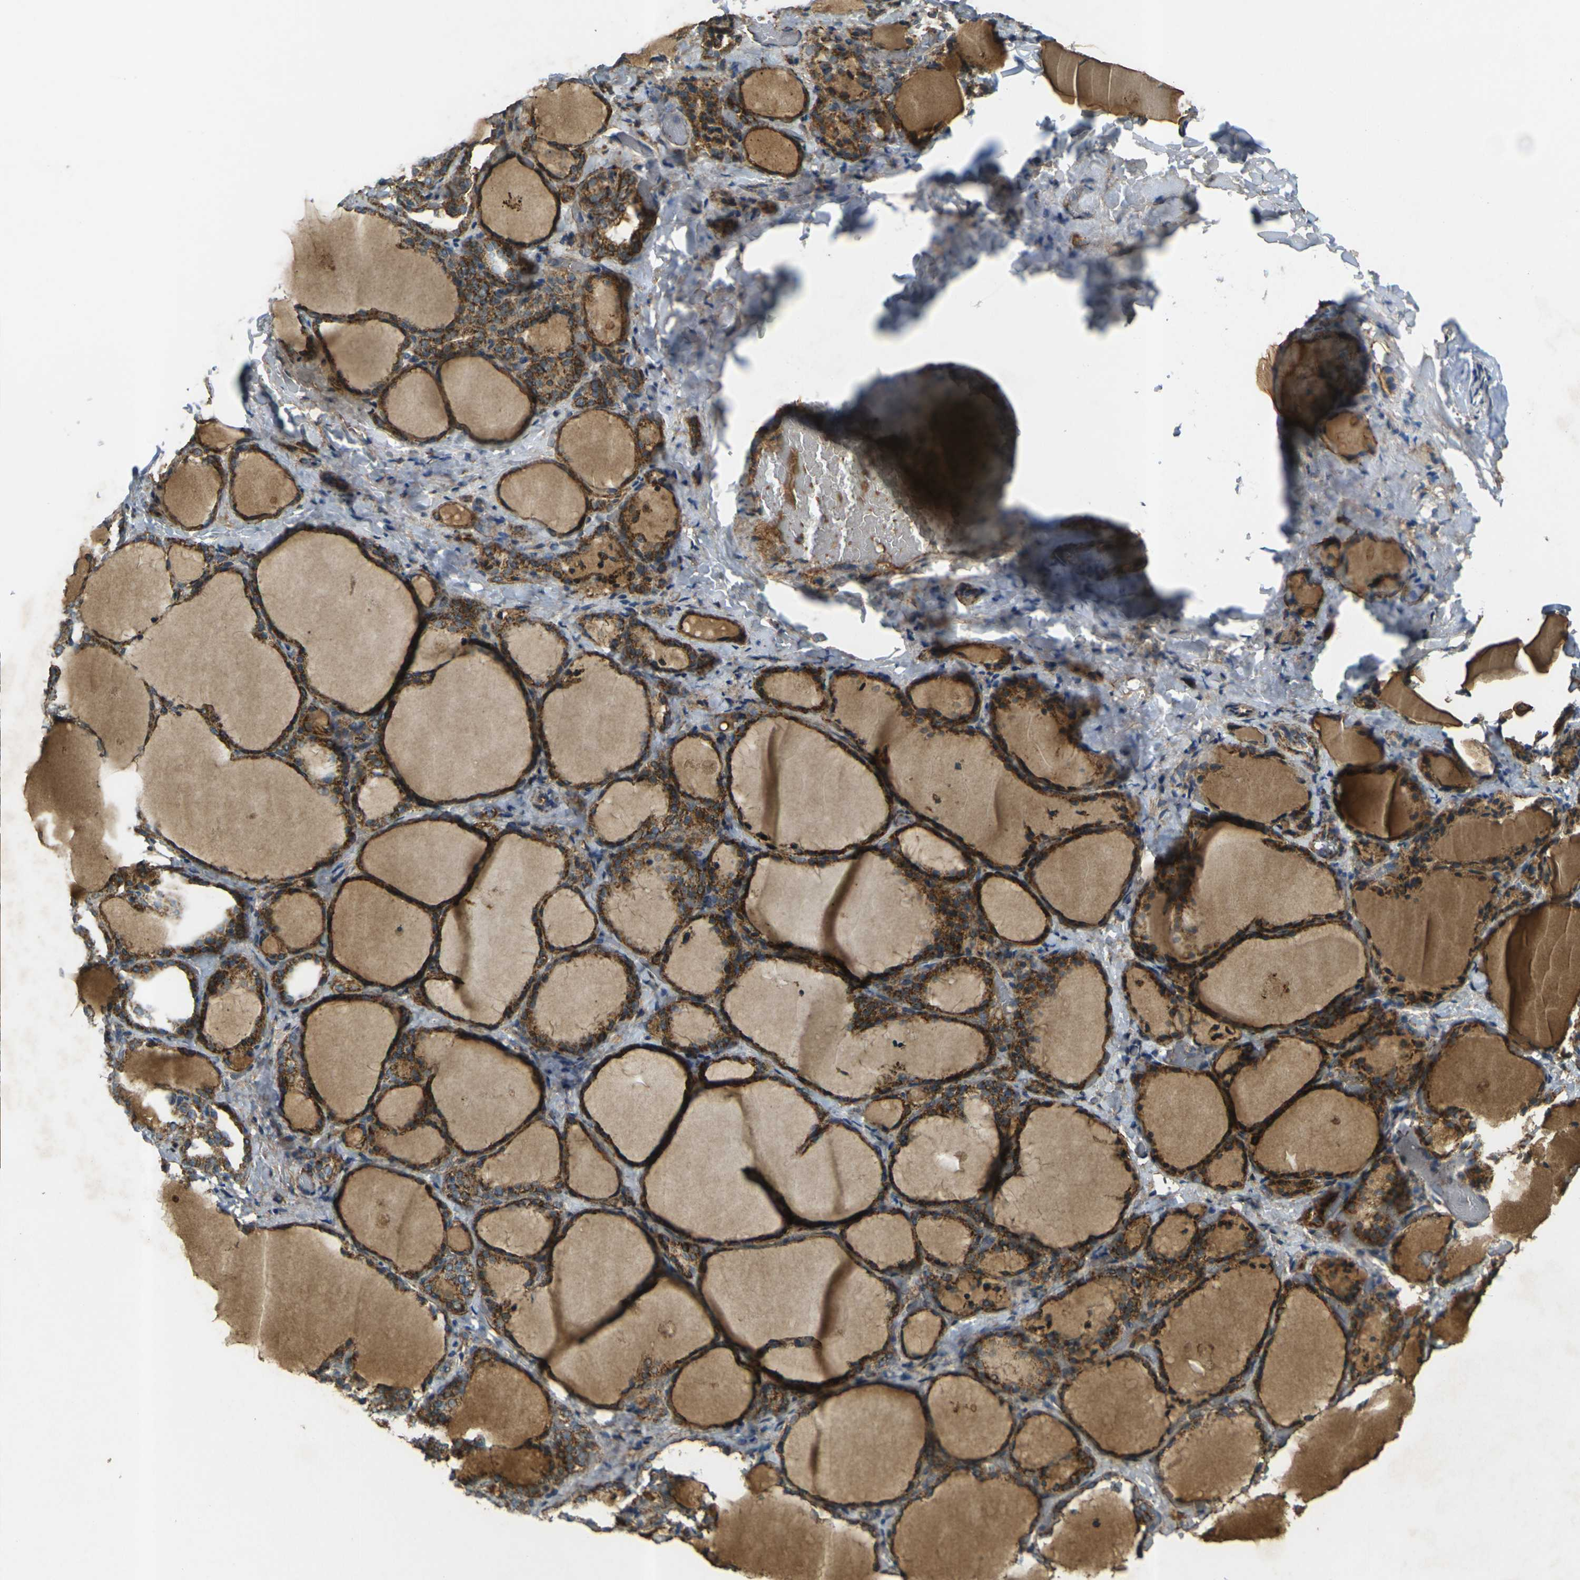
{"staining": {"intensity": "moderate", "quantity": ">75%", "location": "cytoplasmic/membranous"}, "tissue": "thyroid gland", "cell_type": "Glandular cells", "image_type": "normal", "snomed": [{"axis": "morphology", "description": "Normal tissue, NOS"}, {"axis": "morphology", "description": "Papillary adenocarcinoma, NOS"}, {"axis": "topography", "description": "Thyroid gland"}], "caption": "The micrograph reveals staining of normal thyroid gland, revealing moderate cytoplasmic/membranous protein positivity (brown color) within glandular cells.", "gene": "IGF1R", "patient": {"sex": "female", "age": 30}}